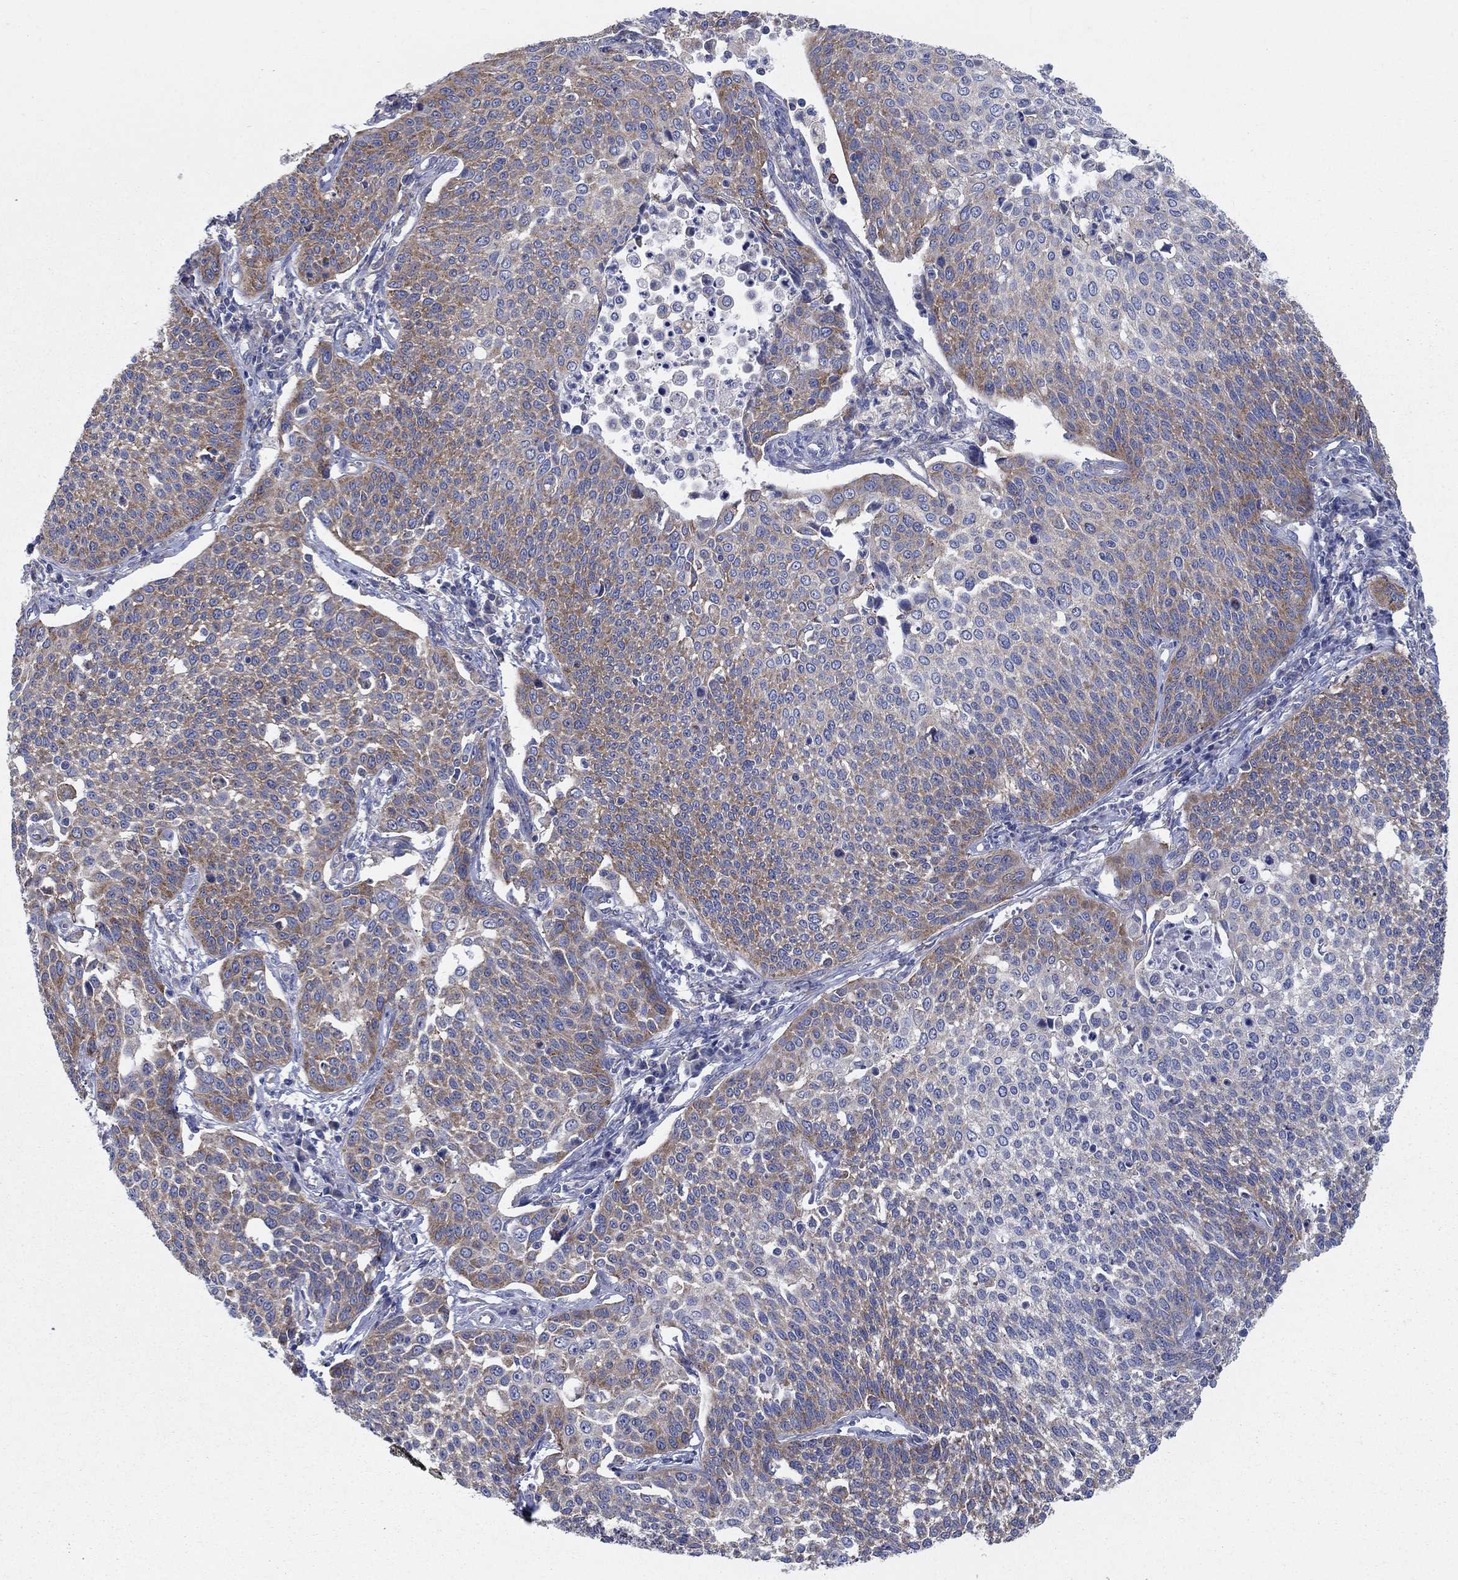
{"staining": {"intensity": "strong", "quantity": "25%-75%", "location": "cytoplasmic/membranous"}, "tissue": "cervical cancer", "cell_type": "Tumor cells", "image_type": "cancer", "snomed": [{"axis": "morphology", "description": "Squamous cell carcinoma, NOS"}, {"axis": "topography", "description": "Cervix"}], "caption": "Human cervical squamous cell carcinoma stained for a protein (brown) shows strong cytoplasmic/membranous positive positivity in approximately 25%-75% of tumor cells.", "gene": "TMEM59", "patient": {"sex": "female", "age": 34}}